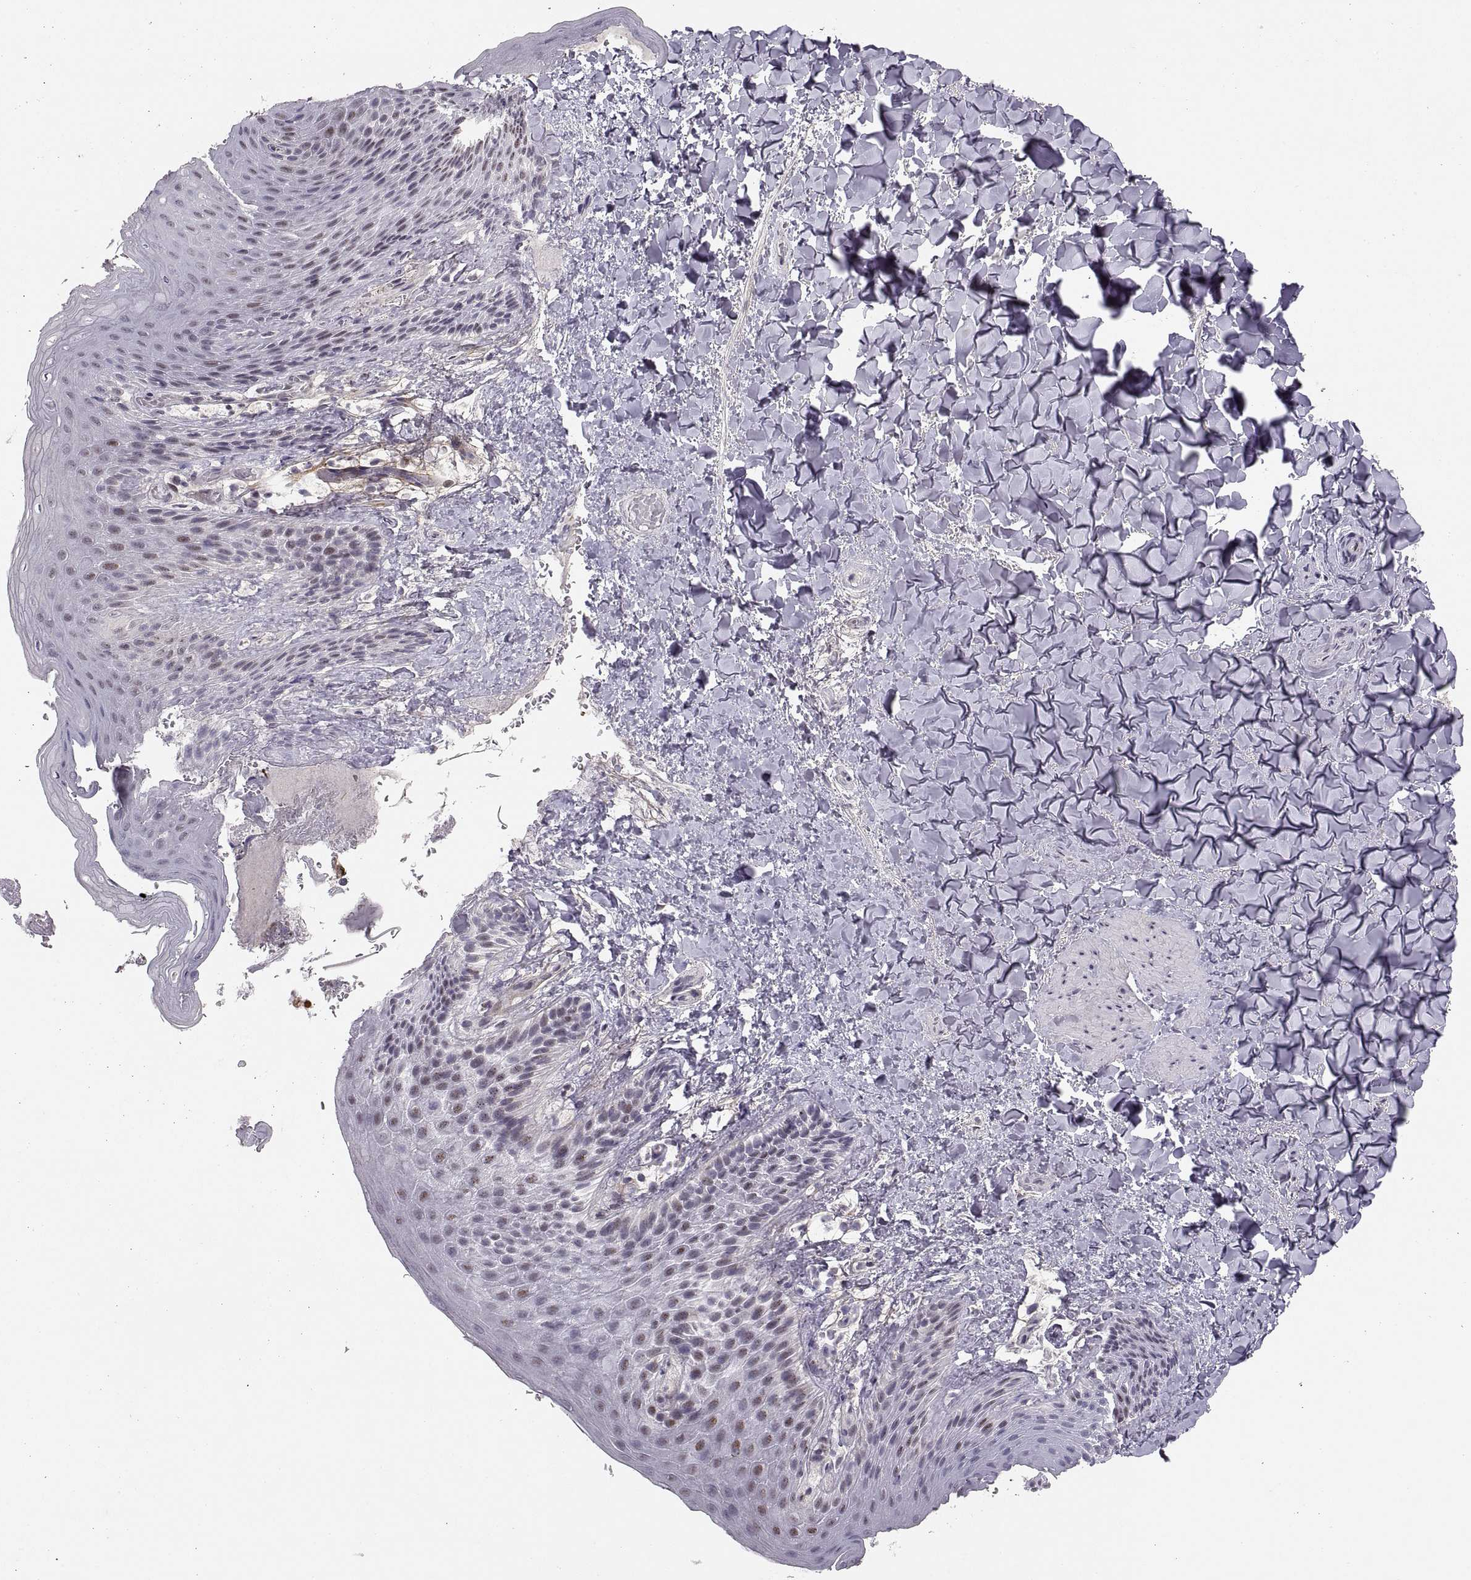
{"staining": {"intensity": "moderate", "quantity": "<25%", "location": "nuclear"}, "tissue": "skin", "cell_type": "Epidermal cells", "image_type": "normal", "snomed": [{"axis": "morphology", "description": "Normal tissue, NOS"}, {"axis": "topography", "description": "Anal"}], "caption": "An image showing moderate nuclear expression in about <25% of epidermal cells in benign skin, as visualized by brown immunohistochemical staining.", "gene": "SNAI1", "patient": {"sex": "male", "age": 36}}